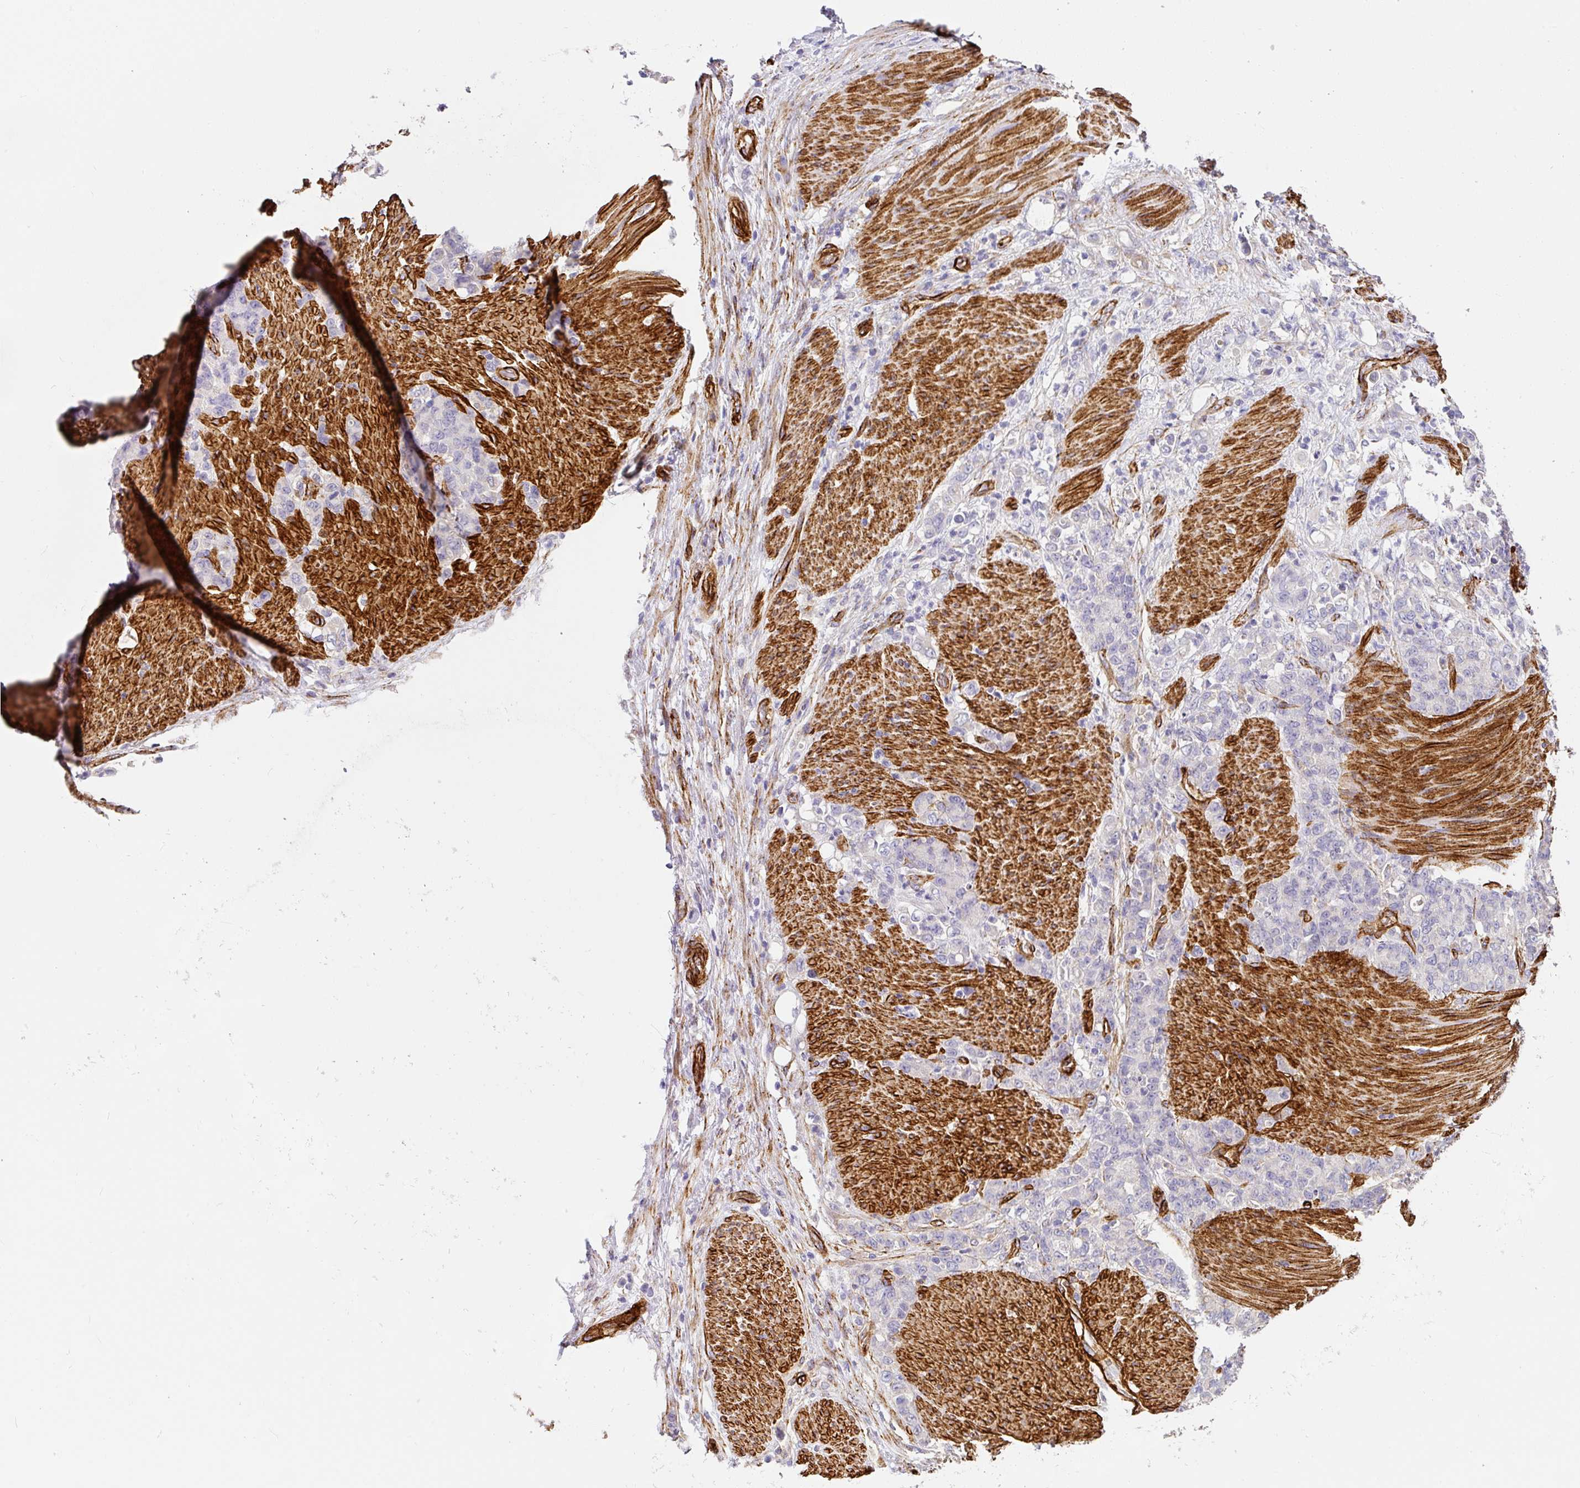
{"staining": {"intensity": "negative", "quantity": "none", "location": "none"}, "tissue": "stomach cancer", "cell_type": "Tumor cells", "image_type": "cancer", "snomed": [{"axis": "morphology", "description": "Adenocarcinoma, NOS"}, {"axis": "topography", "description": "Stomach"}], "caption": "Tumor cells are negative for protein expression in human stomach cancer.", "gene": "SLC25A17", "patient": {"sex": "female", "age": 79}}